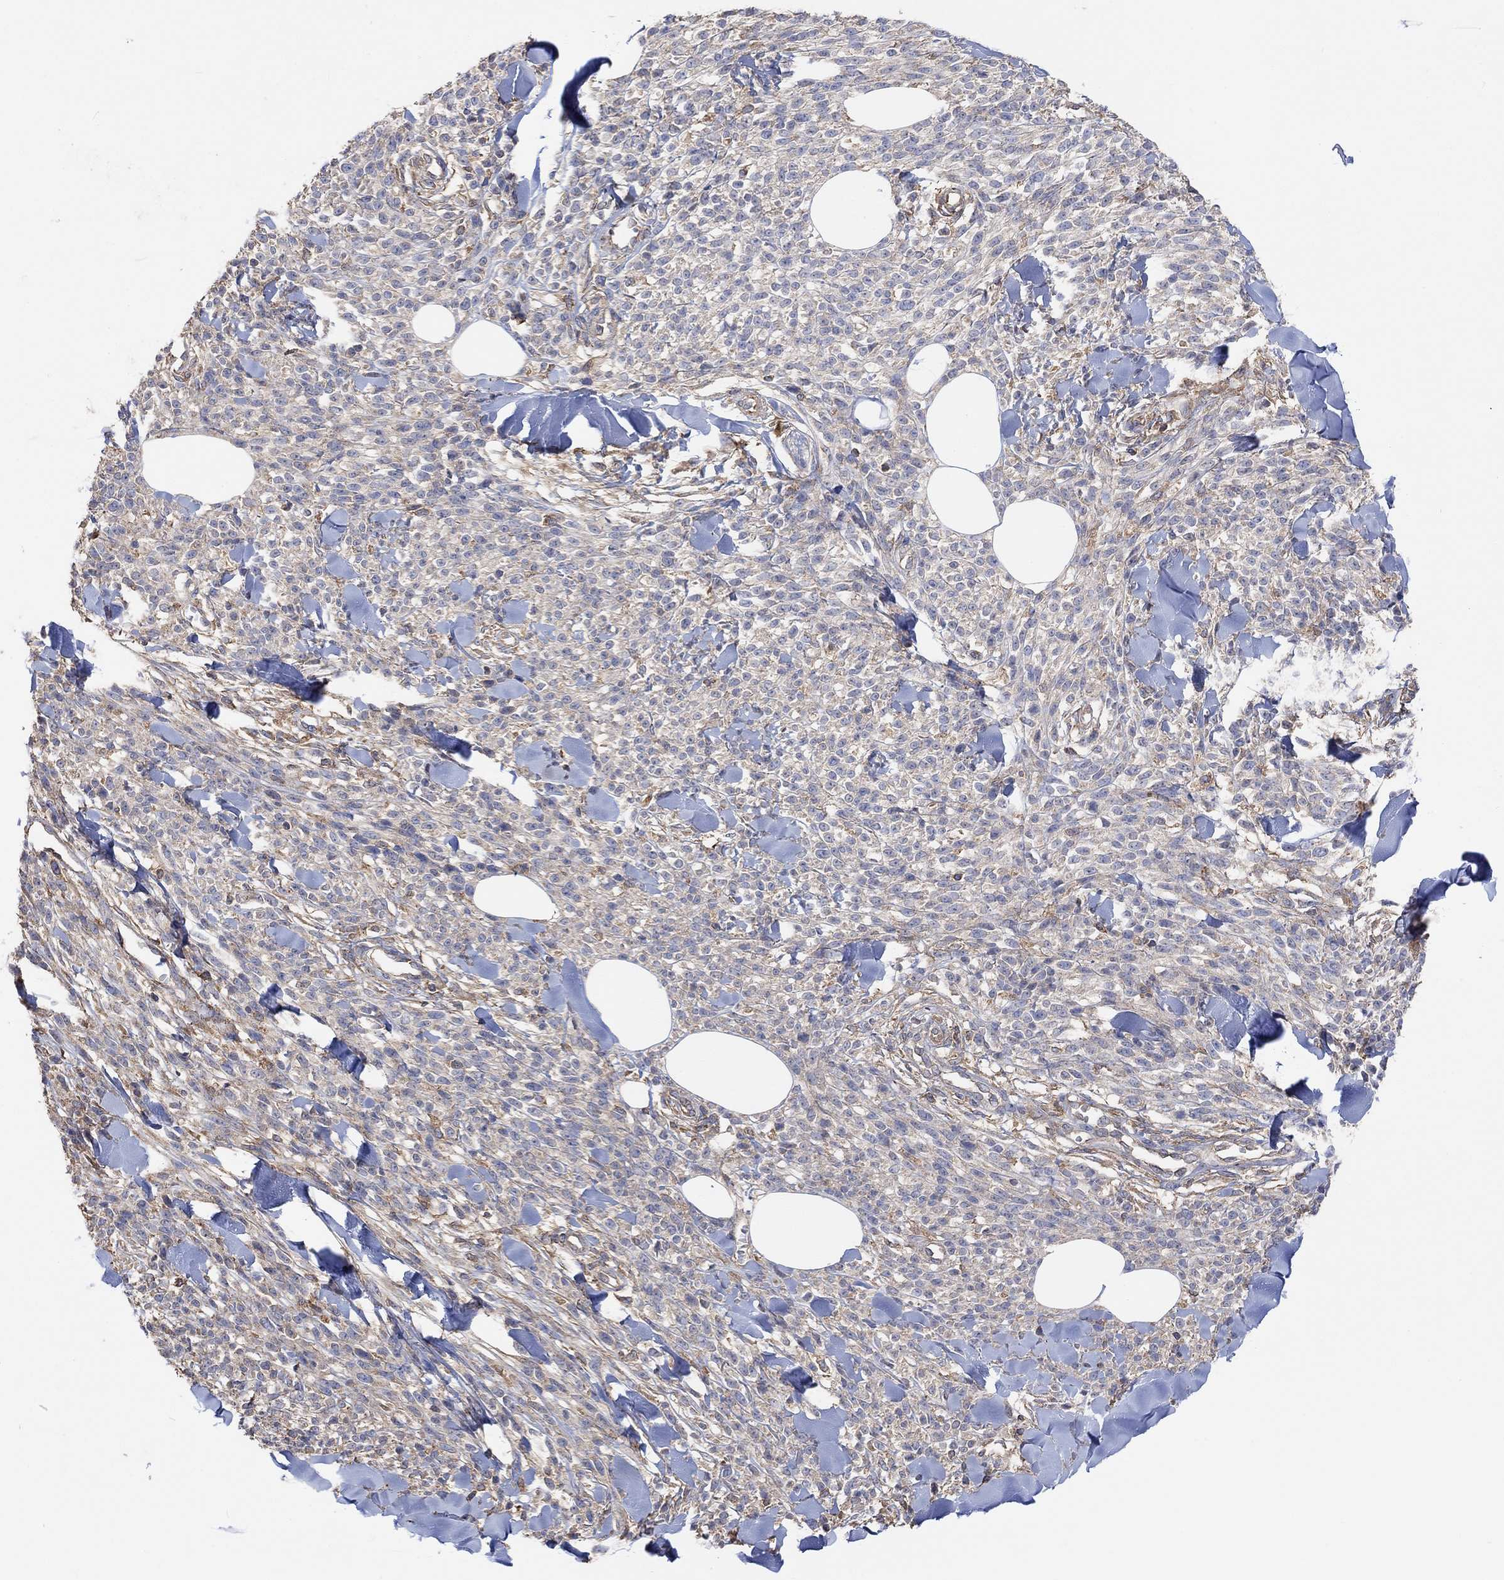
{"staining": {"intensity": "weak", "quantity": "<25%", "location": "cytoplasmic/membranous"}, "tissue": "melanoma", "cell_type": "Tumor cells", "image_type": "cancer", "snomed": [{"axis": "morphology", "description": "Malignant melanoma, NOS"}, {"axis": "topography", "description": "Skin"}, {"axis": "topography", "description": "Skin of trunk"}], "caption": "Protein analysis of malignant melanoma shows no significant staining in tumor cells.", "gene": "BLOC1S3", "patient": {"sex": "male", "age": 74}}